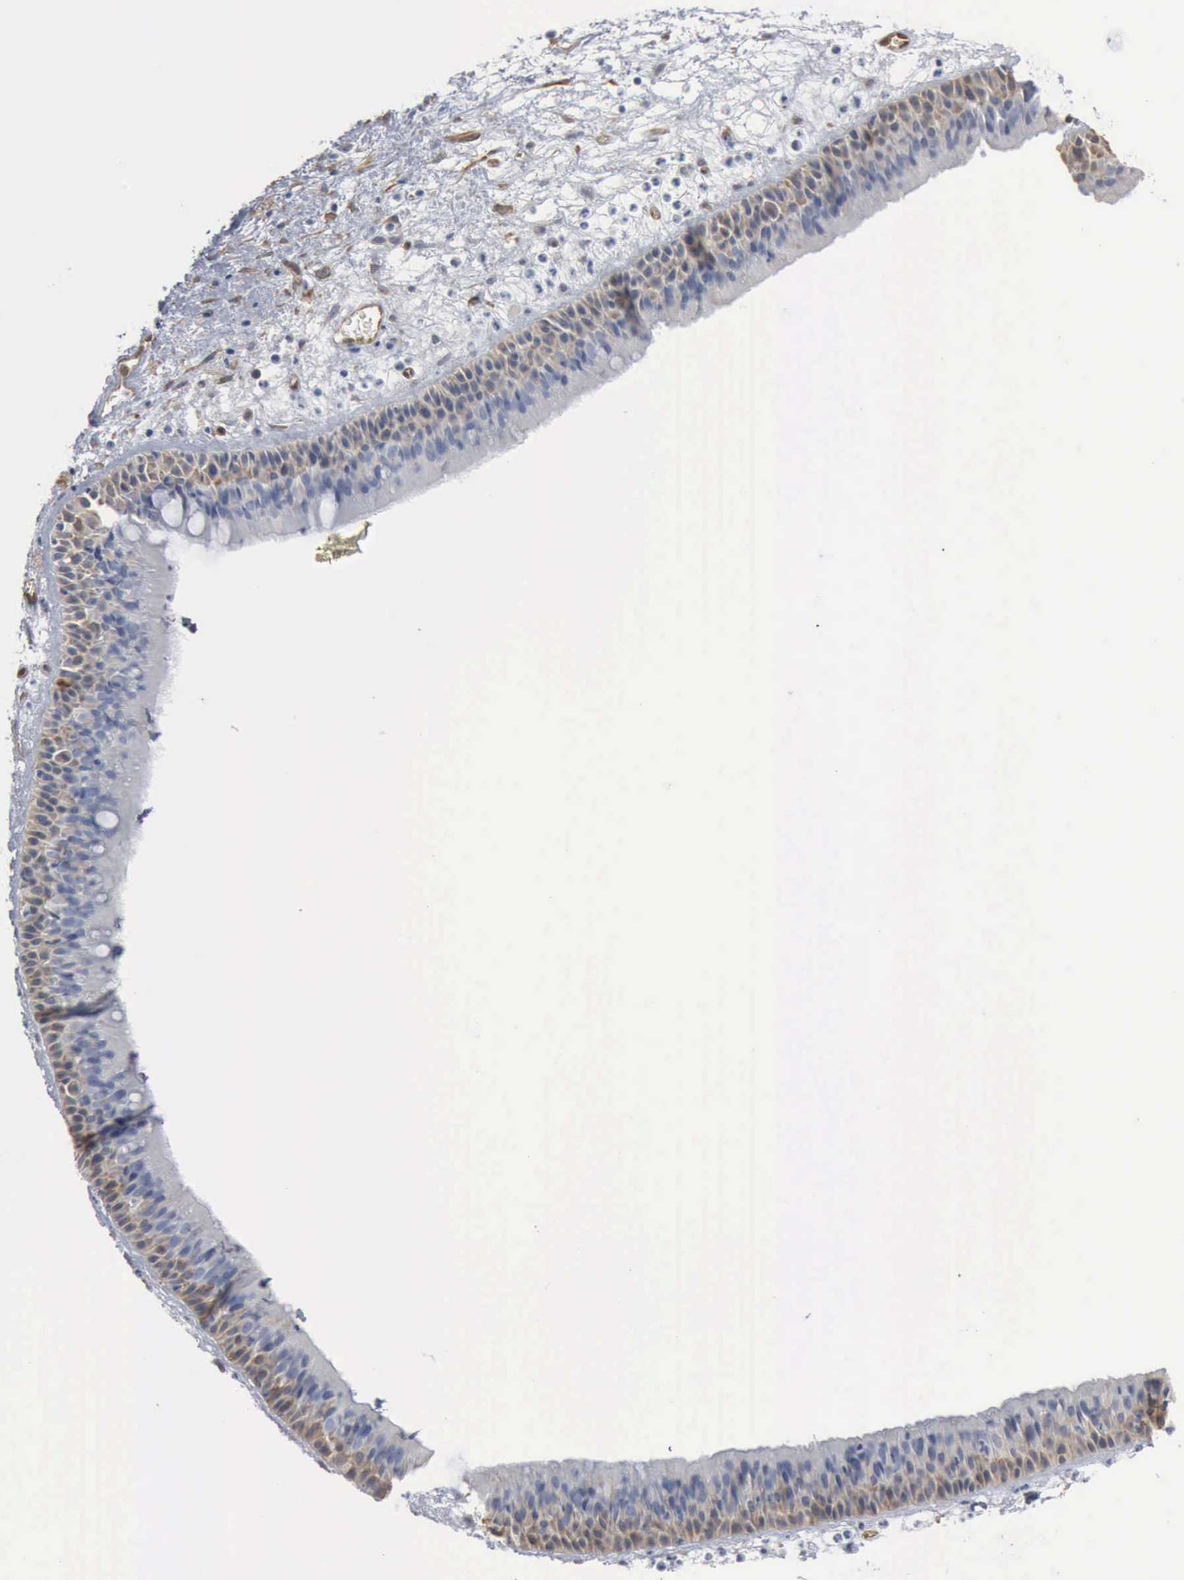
{"staining": {"intensity": "weak", "quantity": "<25%", "location": "cytoplasmic/membranous"}, "tissue": "nasopharynx", "cell_type": "Respiratory epithelial cells", "image_type": "normal", "snomed": [{"axis": "morphology", "description": "Normal tissue, NOS"}, {"axis": "topography", "description": "Nasopharynx"}], "caption": "This is an immunohistochemistry (IHC) micrograph of unremarkable nasopharynx. There is no expression in respiratory epithelial cells.", "gene": "FSCN1", "patient": {"sex": "male", "age": 63}}